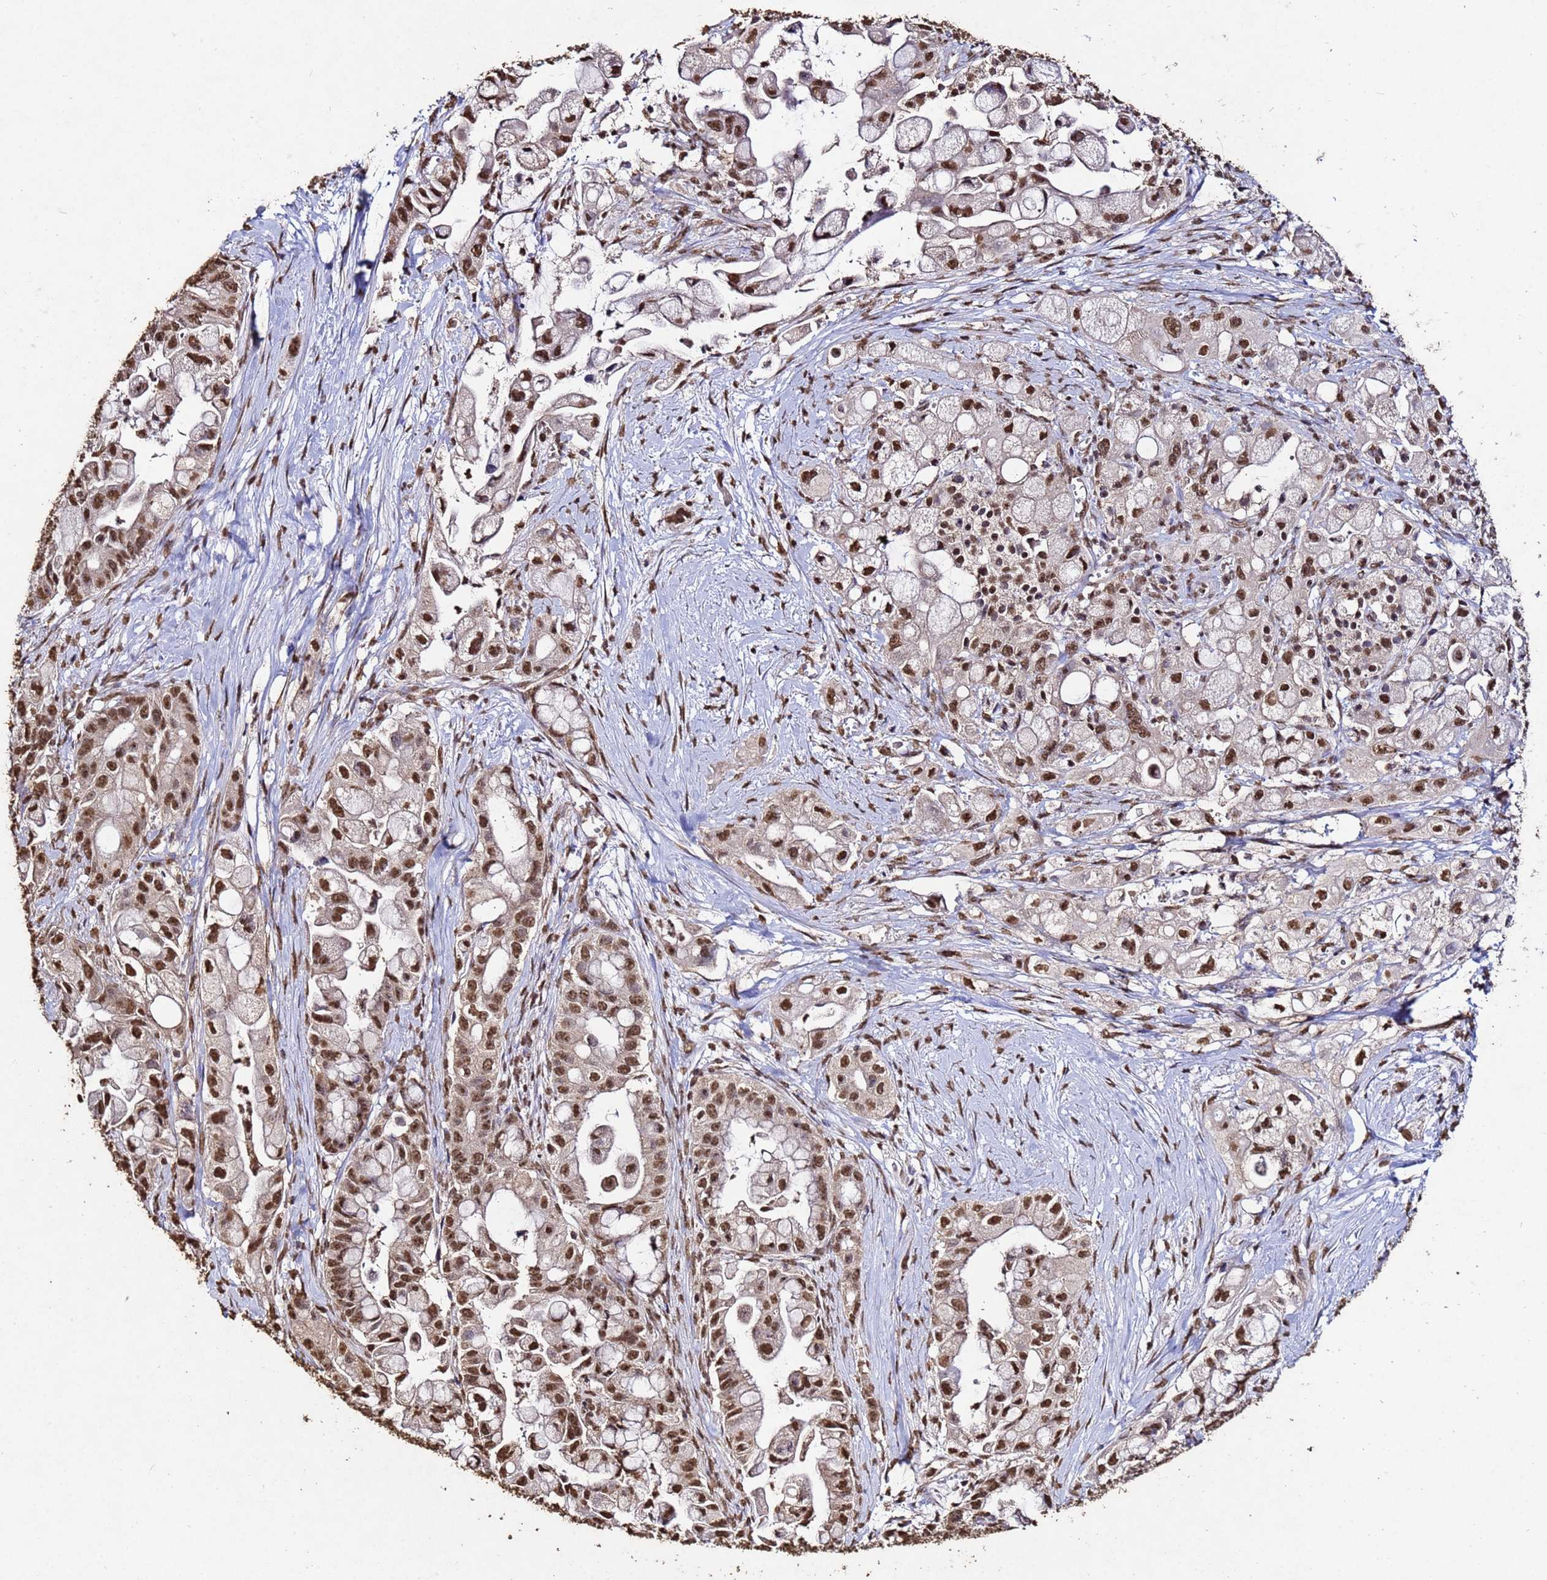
{"staining": {"intensity": "moderate", "quantity": ">75%", "location": "nuclear"}, "tissue": "pancreatic cancer", "cell_type": "Tumor cells", "image_type": "cancer", "snomed": [{"axis": "morphology", "description": "Adenocarcinoma, NOS"}, {"axis": "topography", "description": "Pancreas"}], "caption": "Immunohistochemistry of human pancreatic cancer exhibits medium levels of moderate nuclear expression in approximately >75% of tumor cells.", "gene": "MYOCD", "patient": {"sex": "male", "age": 68}}